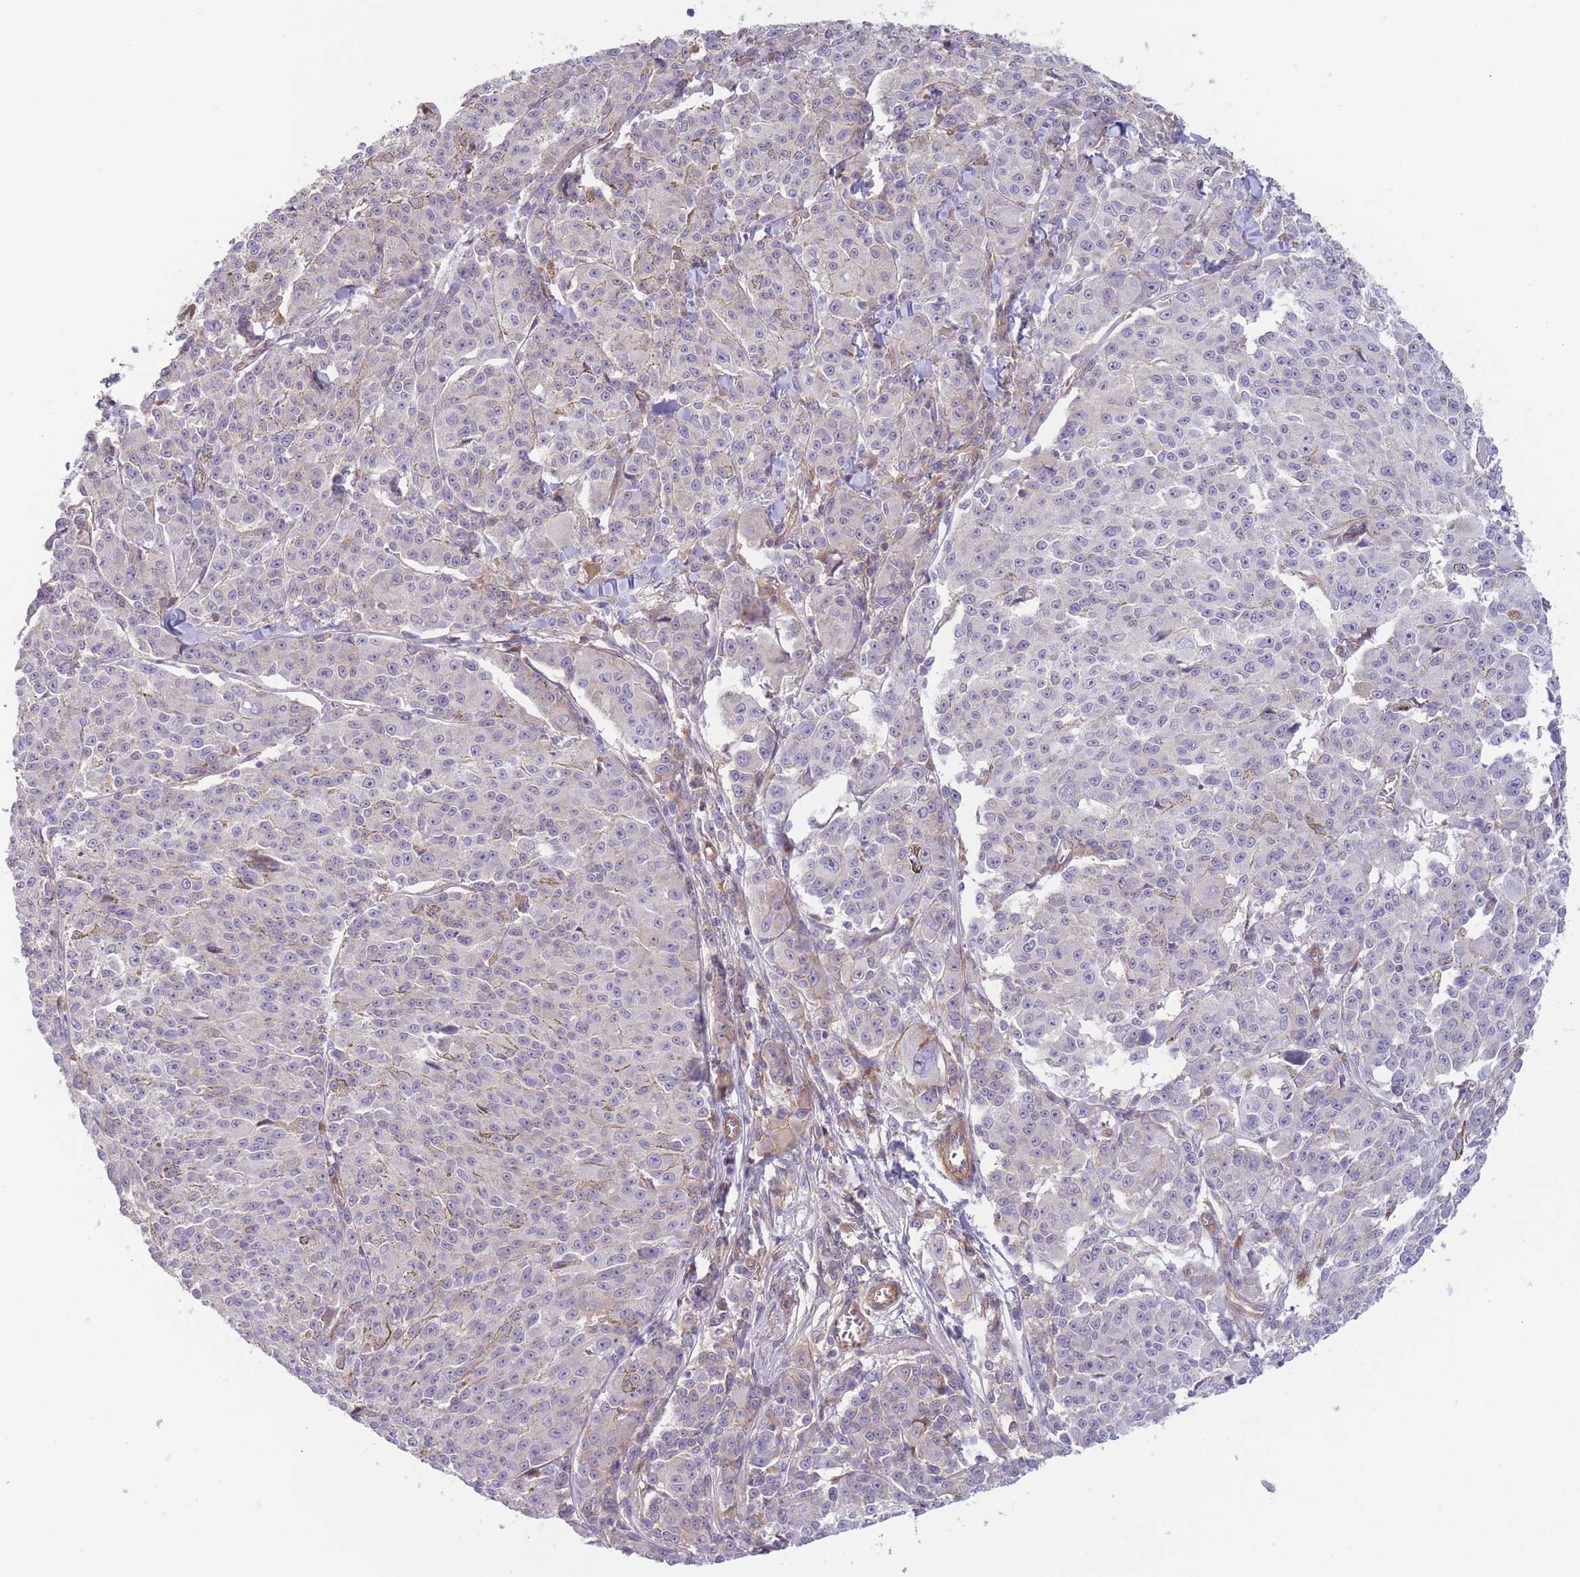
{"staining": {"intensity": "negative", "quantity": "none", "location": "none"}, "tissue": "melanoma", "cell_type": "Tumor cells", "image_type": "cancer", "snomed": [{"axis": "morphology", "description": "Malignant melanoma, NOS"}, {"axis": "topography", "description": "Skin"}], "caption": "This is an immunohistochemistry histopathology image of human malignant melanoma. There is no expression in tumor cells.", "gene": "WDR93", "patient": {"sex": "female", "age": 52}}